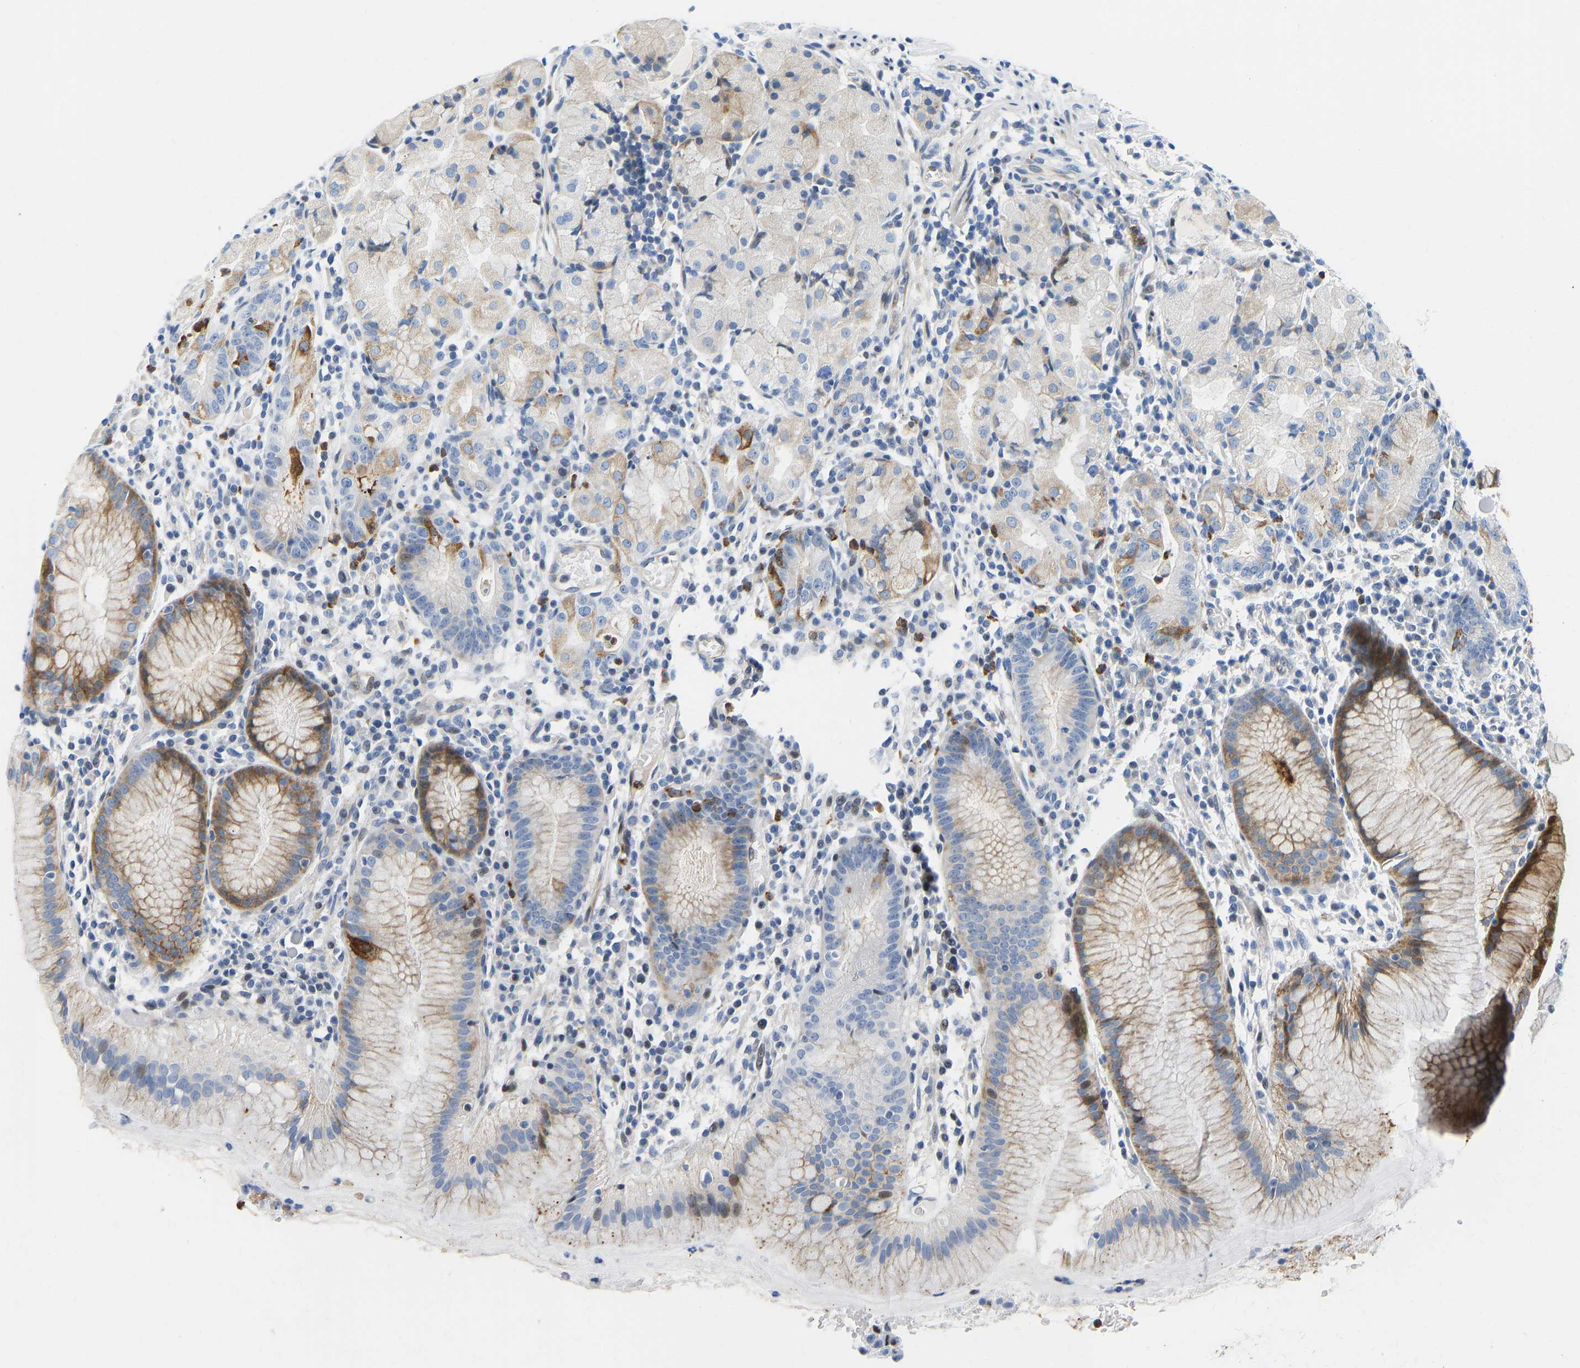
{"staining": {"intensity": "strong", "quantity": "<25%", "location": "cytoplasmic/membranous"}, "tissue": "stomach", "cell_type": "Glandular cells", "image_type": "normal", "snomed": [{"axis": "morphology", "description": "Normal tissue, NOS"}, {"axis": "topography", "description": "Stomach"}, {"axis": "topography", "description": "Stomach, lower"}], "caption": "High-magnification brightfield microscopy of normal stomach stained with DAB (3,3'-diaminobenzidine) (brown) and counterstained with hematoxylin (blue). glandular cells exhibit strong cytoplasmic/membranous positivity is appreciated in about<25% of cells. Ihc stains the protein of interest in brown and the nuclei are stained blue.", "gene": "HDAC5", "patient": {"sex": "female", "age": 75}}